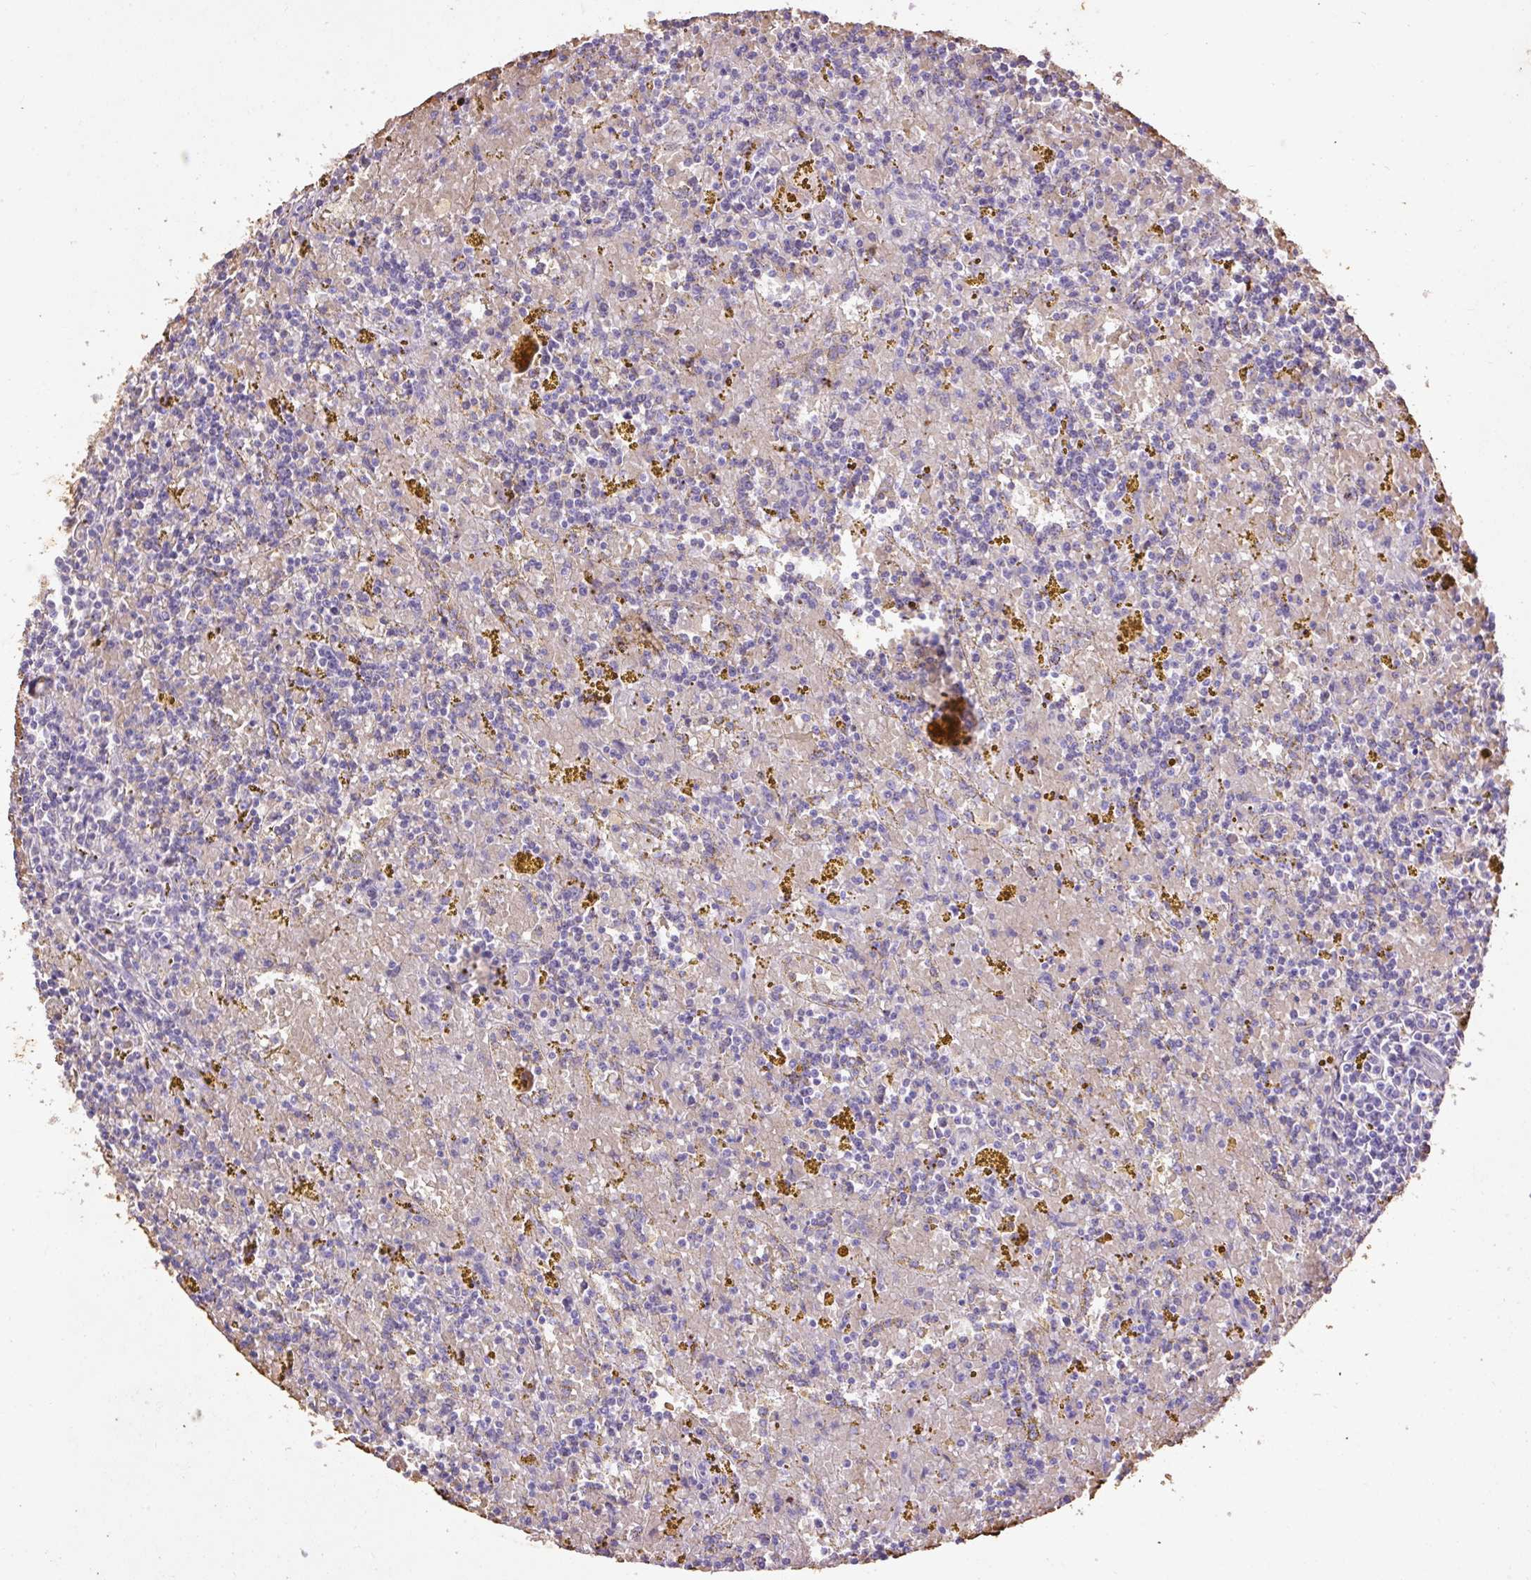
{"staining": {"intensity": "negative", "quantity": "none", "location": "none"}, "tissue": "lymphoma", "cell_type": "Tumor cells", "image_type": "cancer", "snomed": [{"axis": "morphology", "description": "Malignant lymphoma, non-Hodgkin's type, Low grade"}, {"axis": "topography", "description": "Spleen"}, {"axis": "topography", "description": "Lymph node"}], "caption": "Tumor cells show no significant protein positivity in lymphoma.", "gene": "LRTM2", "patient": {"sex": "female", "age": 66}}